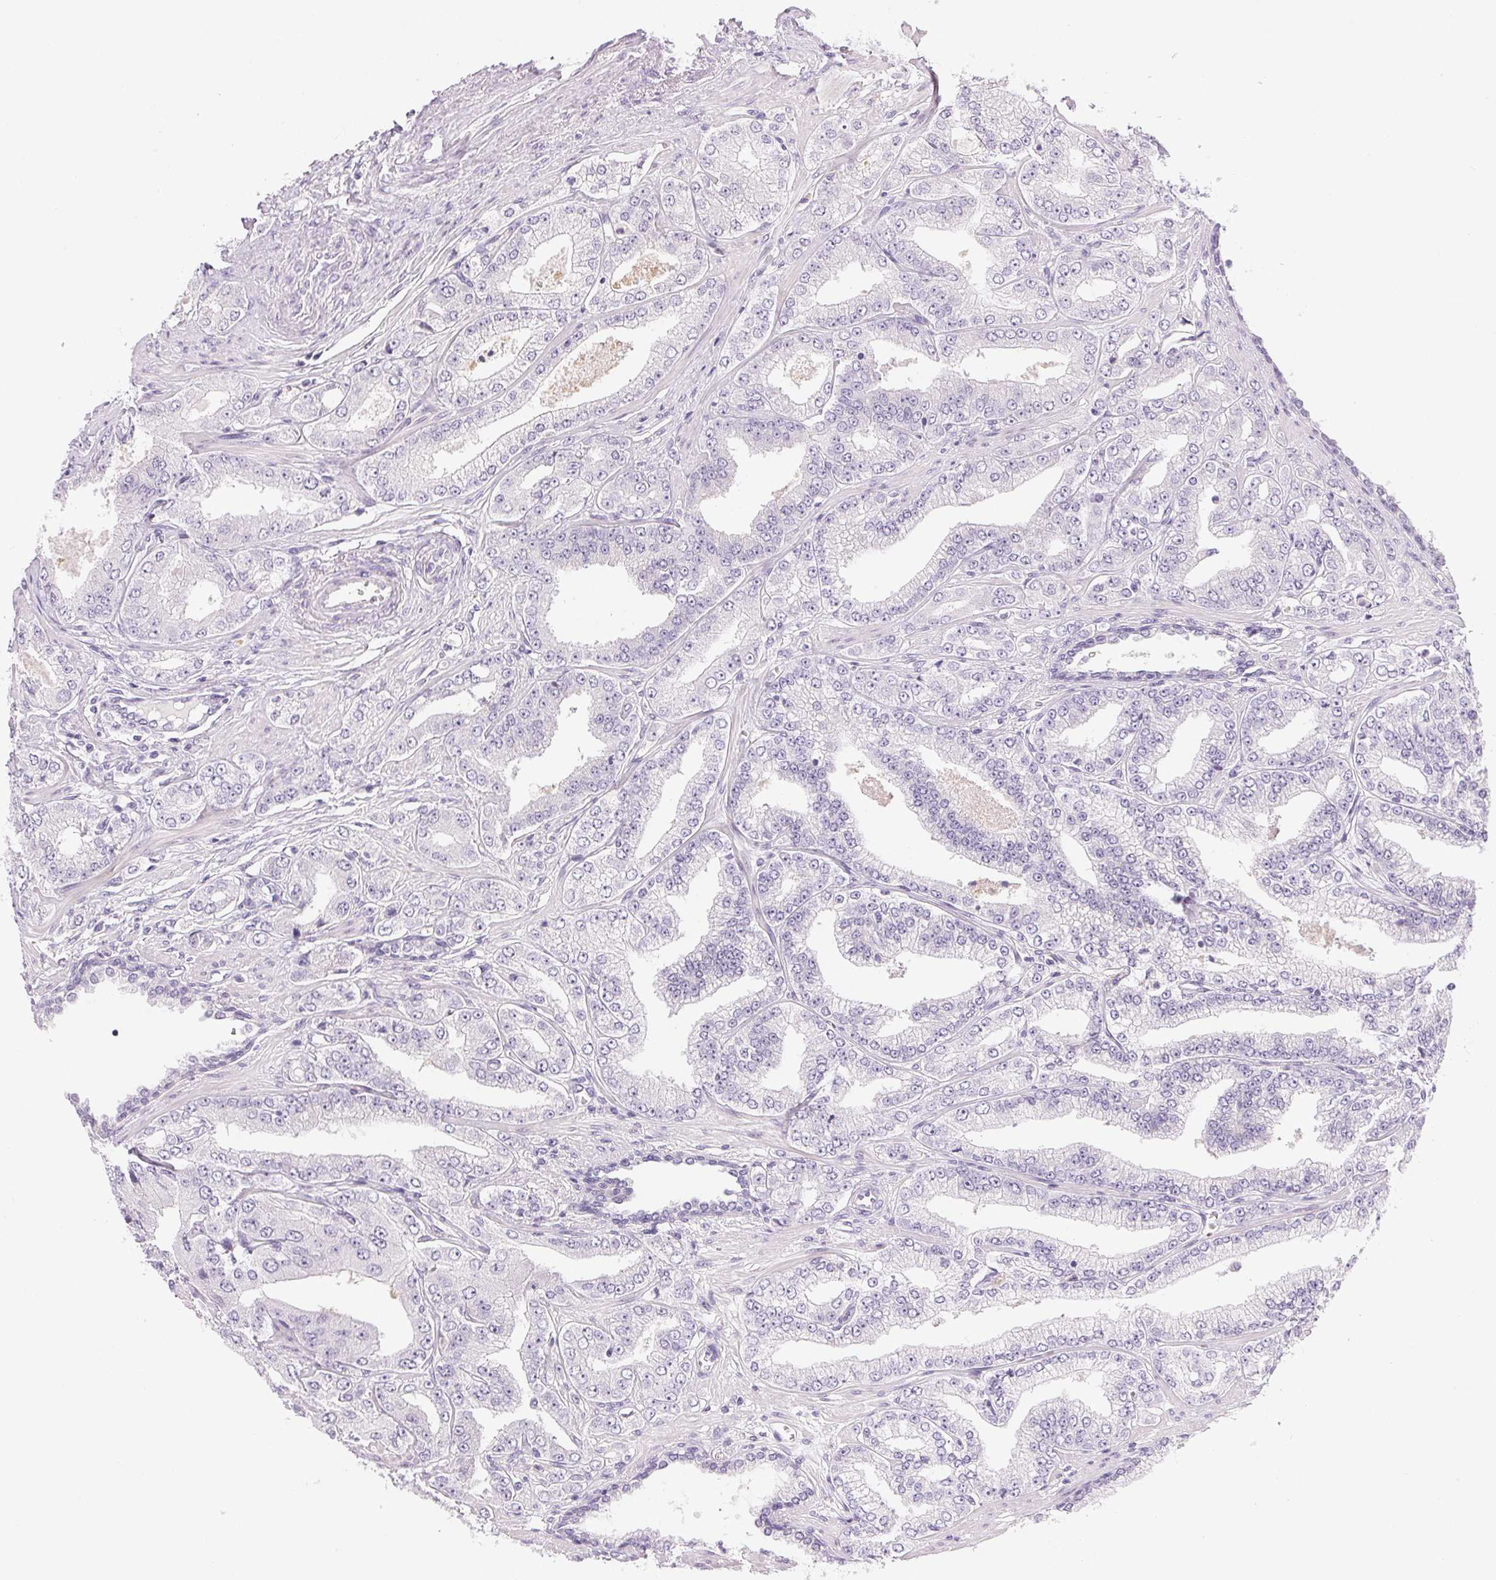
{"staining": {"intensity": "negative", "quantity": "none", "location": "none"}, "tissue": "prostate cancer", "cell_type": "Tumor cells", "image_type": "cancer", "snomed": [{"axis": "morphology", "description": "Adenocarcinoma, Low grade"}, {"axis": "topography", "description": "Prostate"}], "caption": "Protein analysis of prostate cancer displays no significant positivity in tumor cells.", "gene": "GSDMC", "patient": {"sex": "male", "age": 60}}